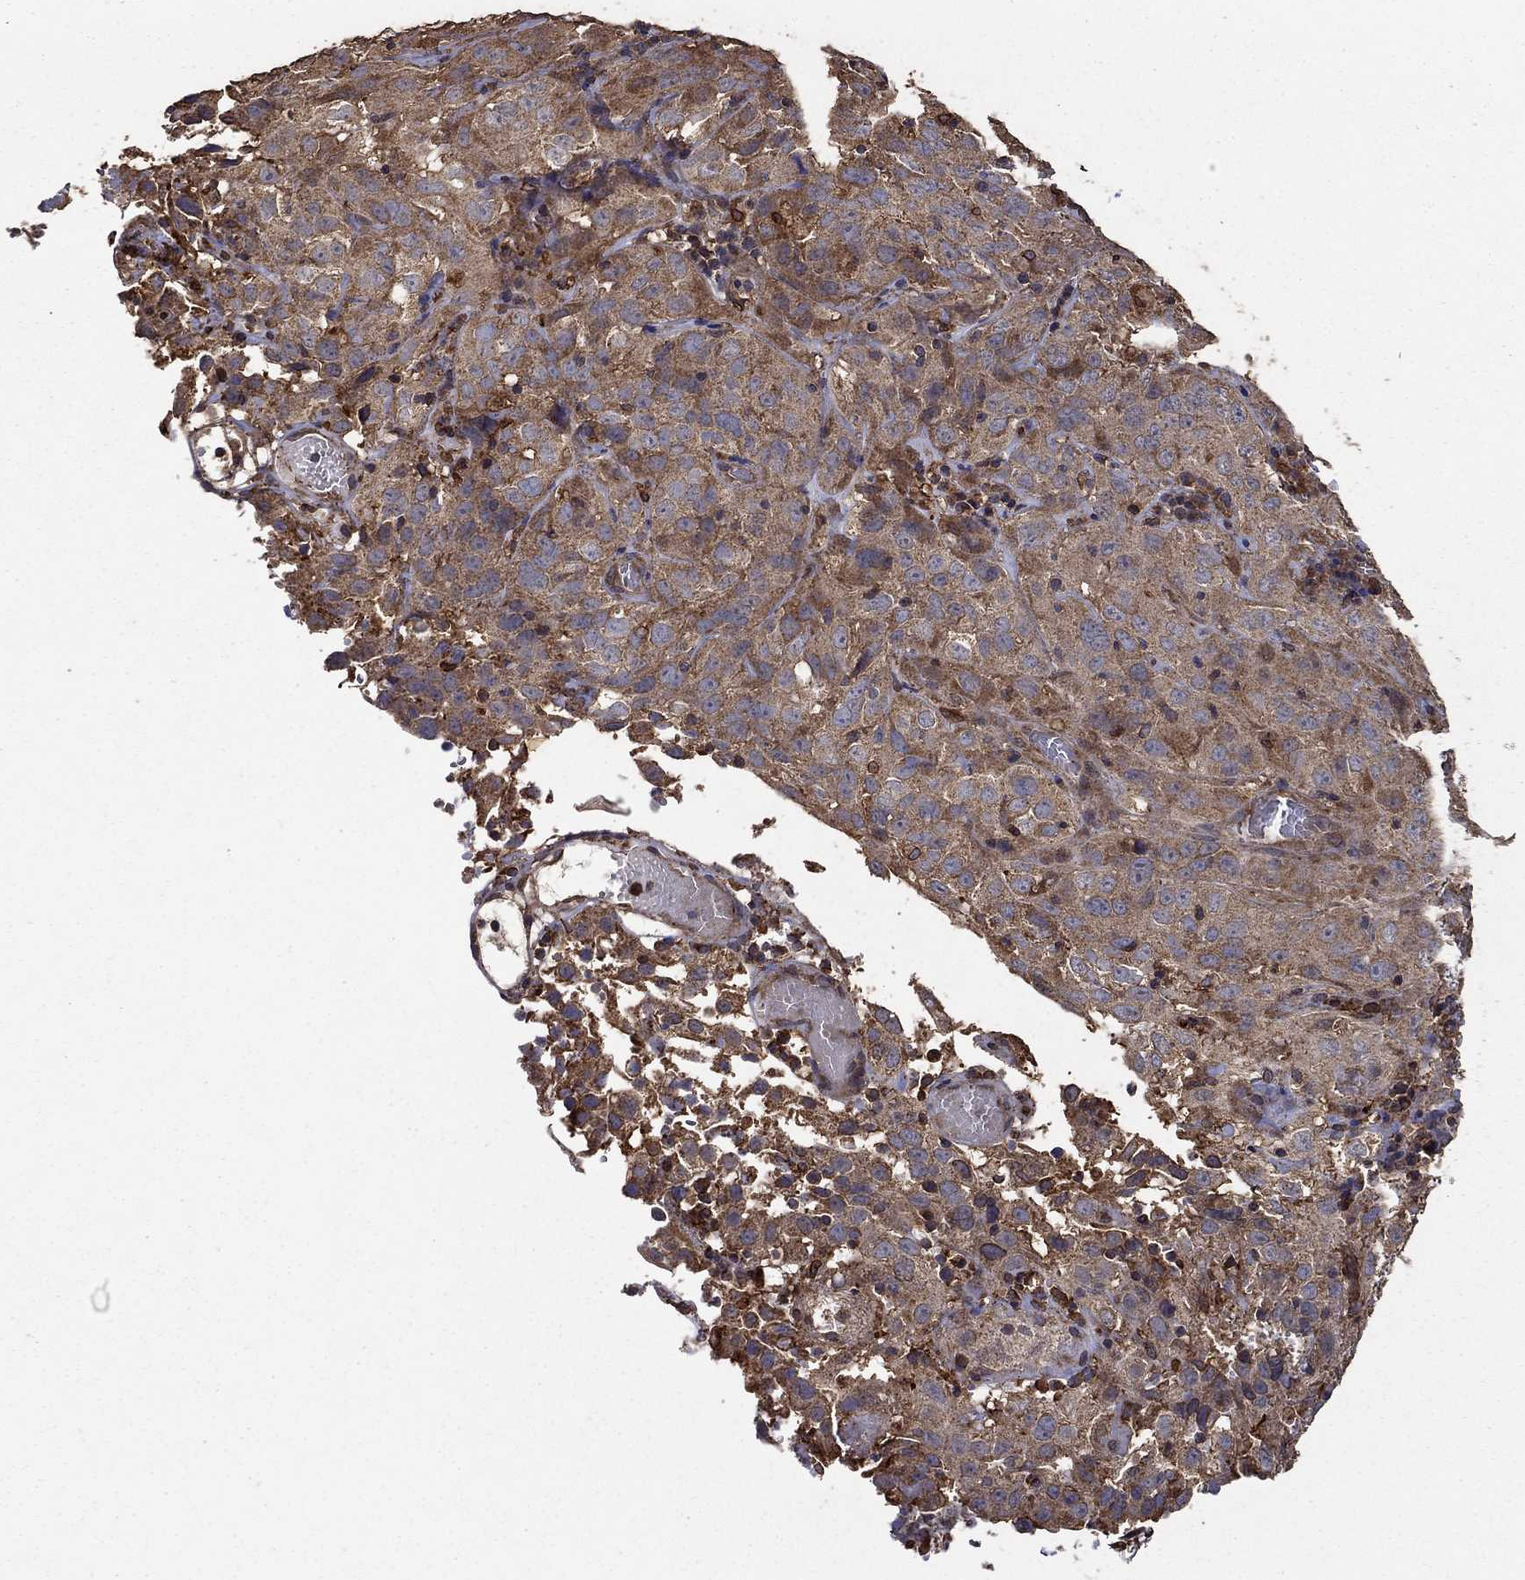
{"staining": {"intensity": "moderate", "quantity": ">75%", "location": "cytoplasmic/membranous"}, "tissue": "cervical cancer", "cell_type": "Tumor cells", "image_type": "cancer", "snomed": [{"axis": "morphology", "description": "Squamous cell carcinoma, NOS"}, {"axis": "topography", "description": "Cervix"}], "caption": "Cervical cancer (squamous cell carcinoma) stained with a protein marker reveals moderate staining in tumor cells.", "gene": "IFRD1", "patient": {"sex": "female", "age": 32}}